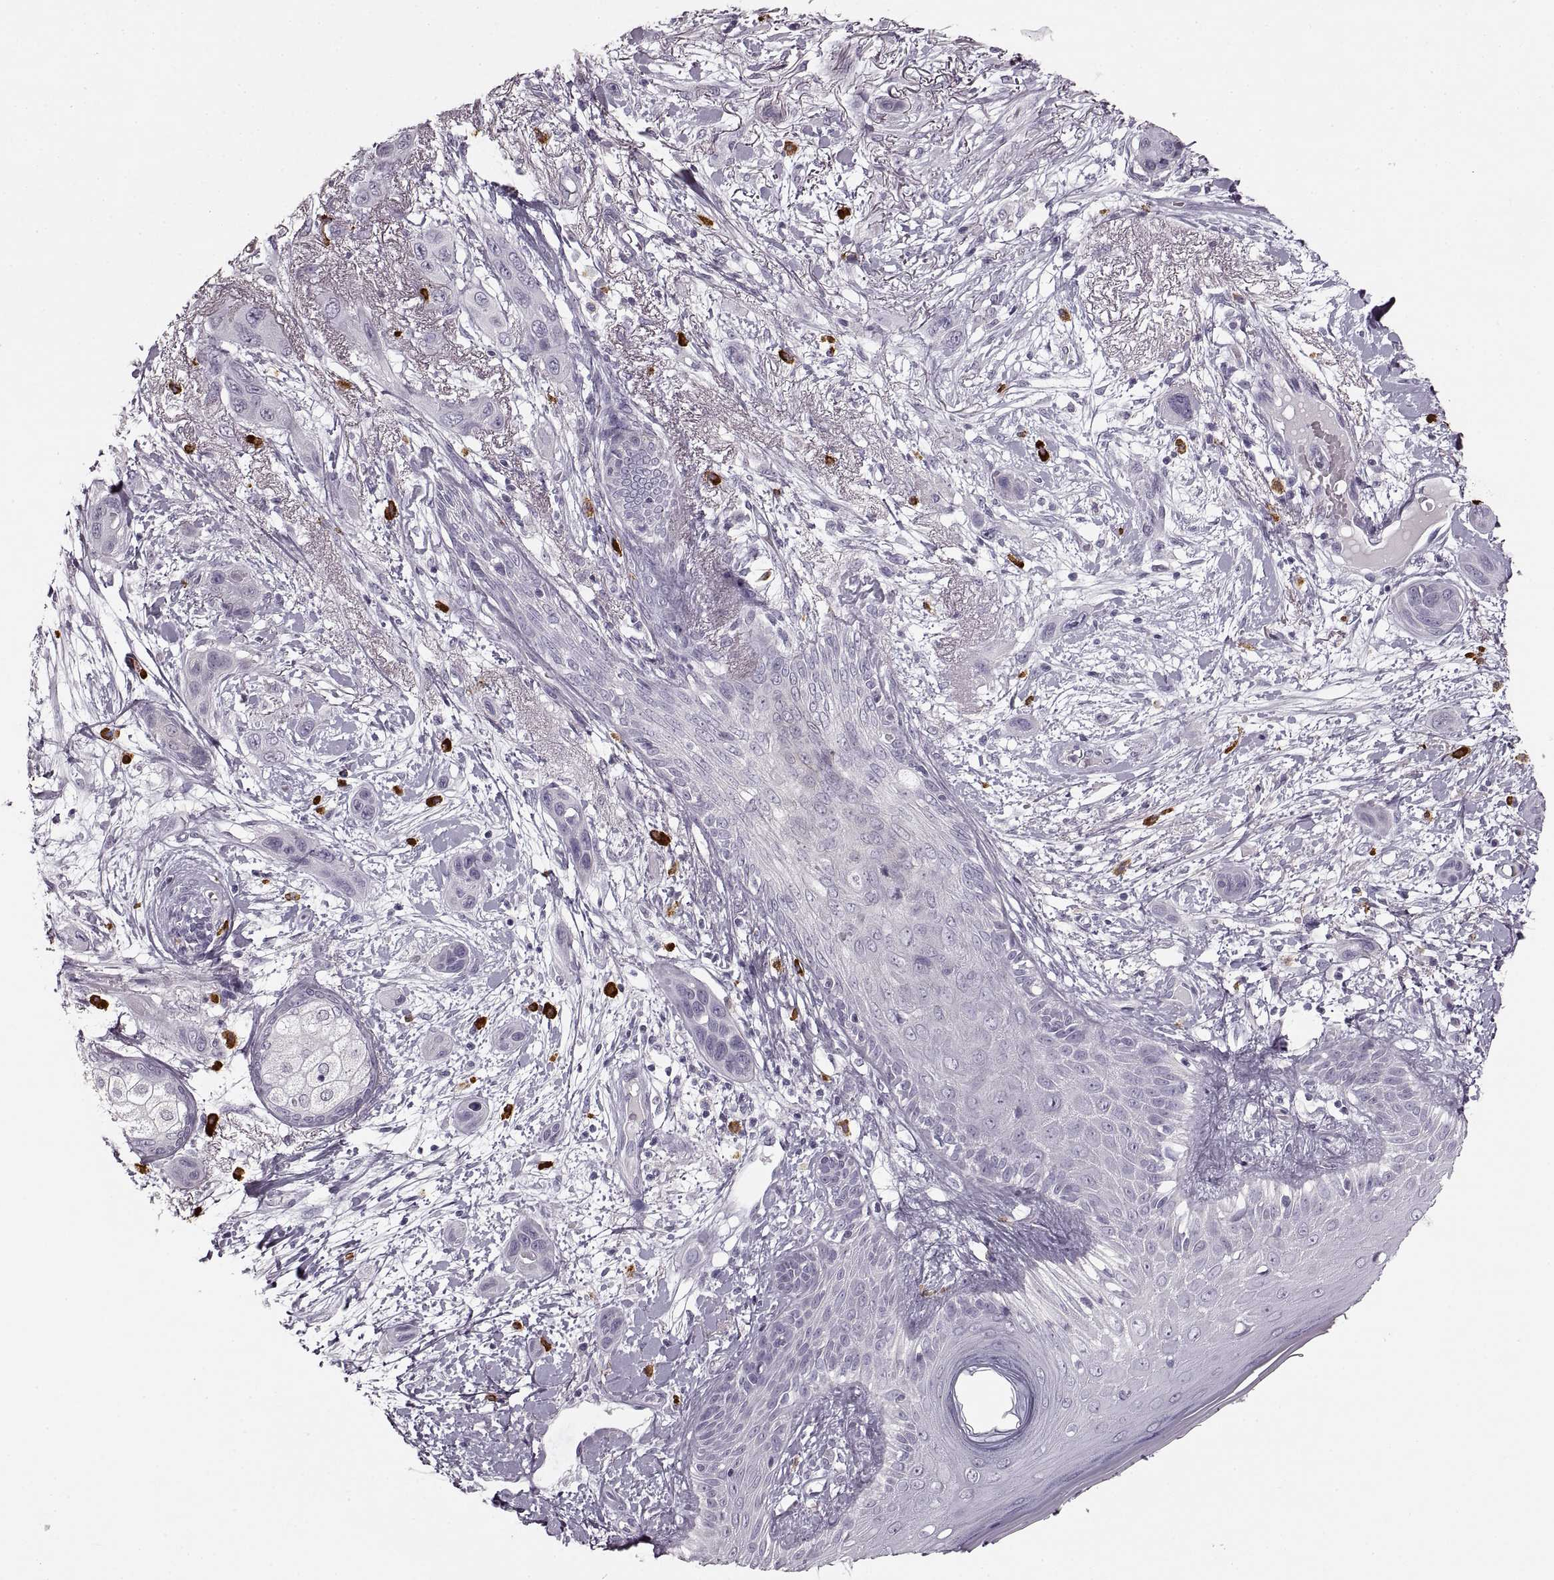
{"staining": {"intensity": "negative", "quantity": "none", "location": "none"}, "tissue": "skin cancer", "cell_type": "Tumor cells", "image_type": "cancer", "snomed": [{"axis": "morphology", "description": "Squamous cell carcinoma, NOS"}, {"axis": "topography", "description": "Skin"}], "caption": "Tumor cells are negative for protein expression in human squamous cell carcinoma (skin). (DAB (3,3'-diaminobenzidine) IHC, high magnification).", "gene": "CNTN1", "patient": {"sex": "male", "age": 79}}